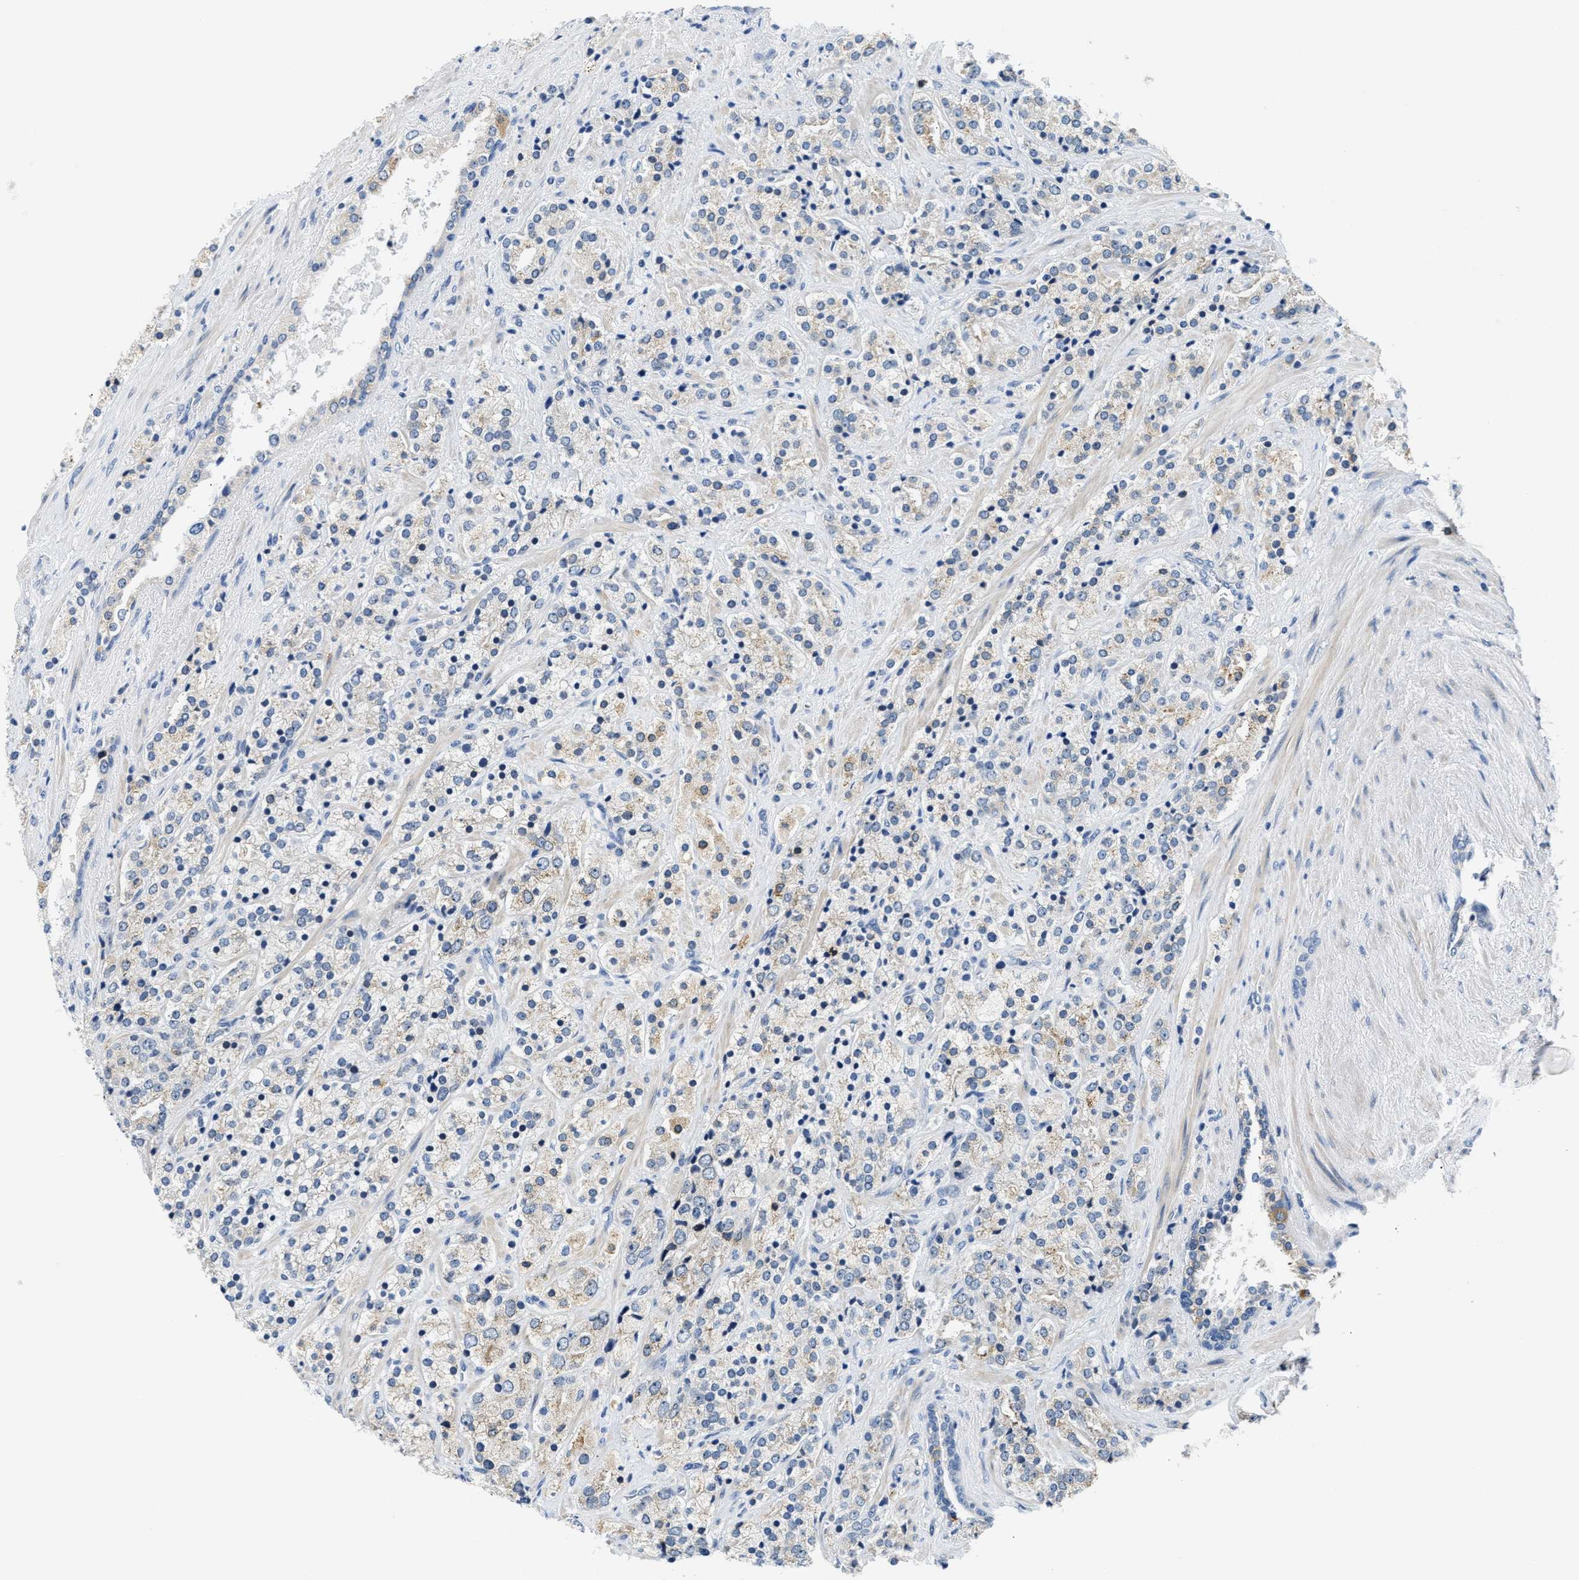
{"staining": {"intensity": "weak", "quantity": "25%-75%", "location": "cytoplasmic/membranous"}, "tissue": "prostate cancer", "cell_type": "Tumor cells", "image_type": "cancer", "snomed": [{"axis": "morphology", "description": "Adenocarcinoma, High grade"}, {"axis": "topography", "description": "Prostate"}], "caption": "High-magnification brightfield microscopy of prostate high-grade adenocarcinoma stained with DAB (brown) and counterstained with hematoxylin (blue). tumor cells exhibit weak cytoplasmic/membranous positivity is appreciated in about25%-75% of cells.", "gene": "CLGN", "patient": {"sex": "male", "age": 71}}